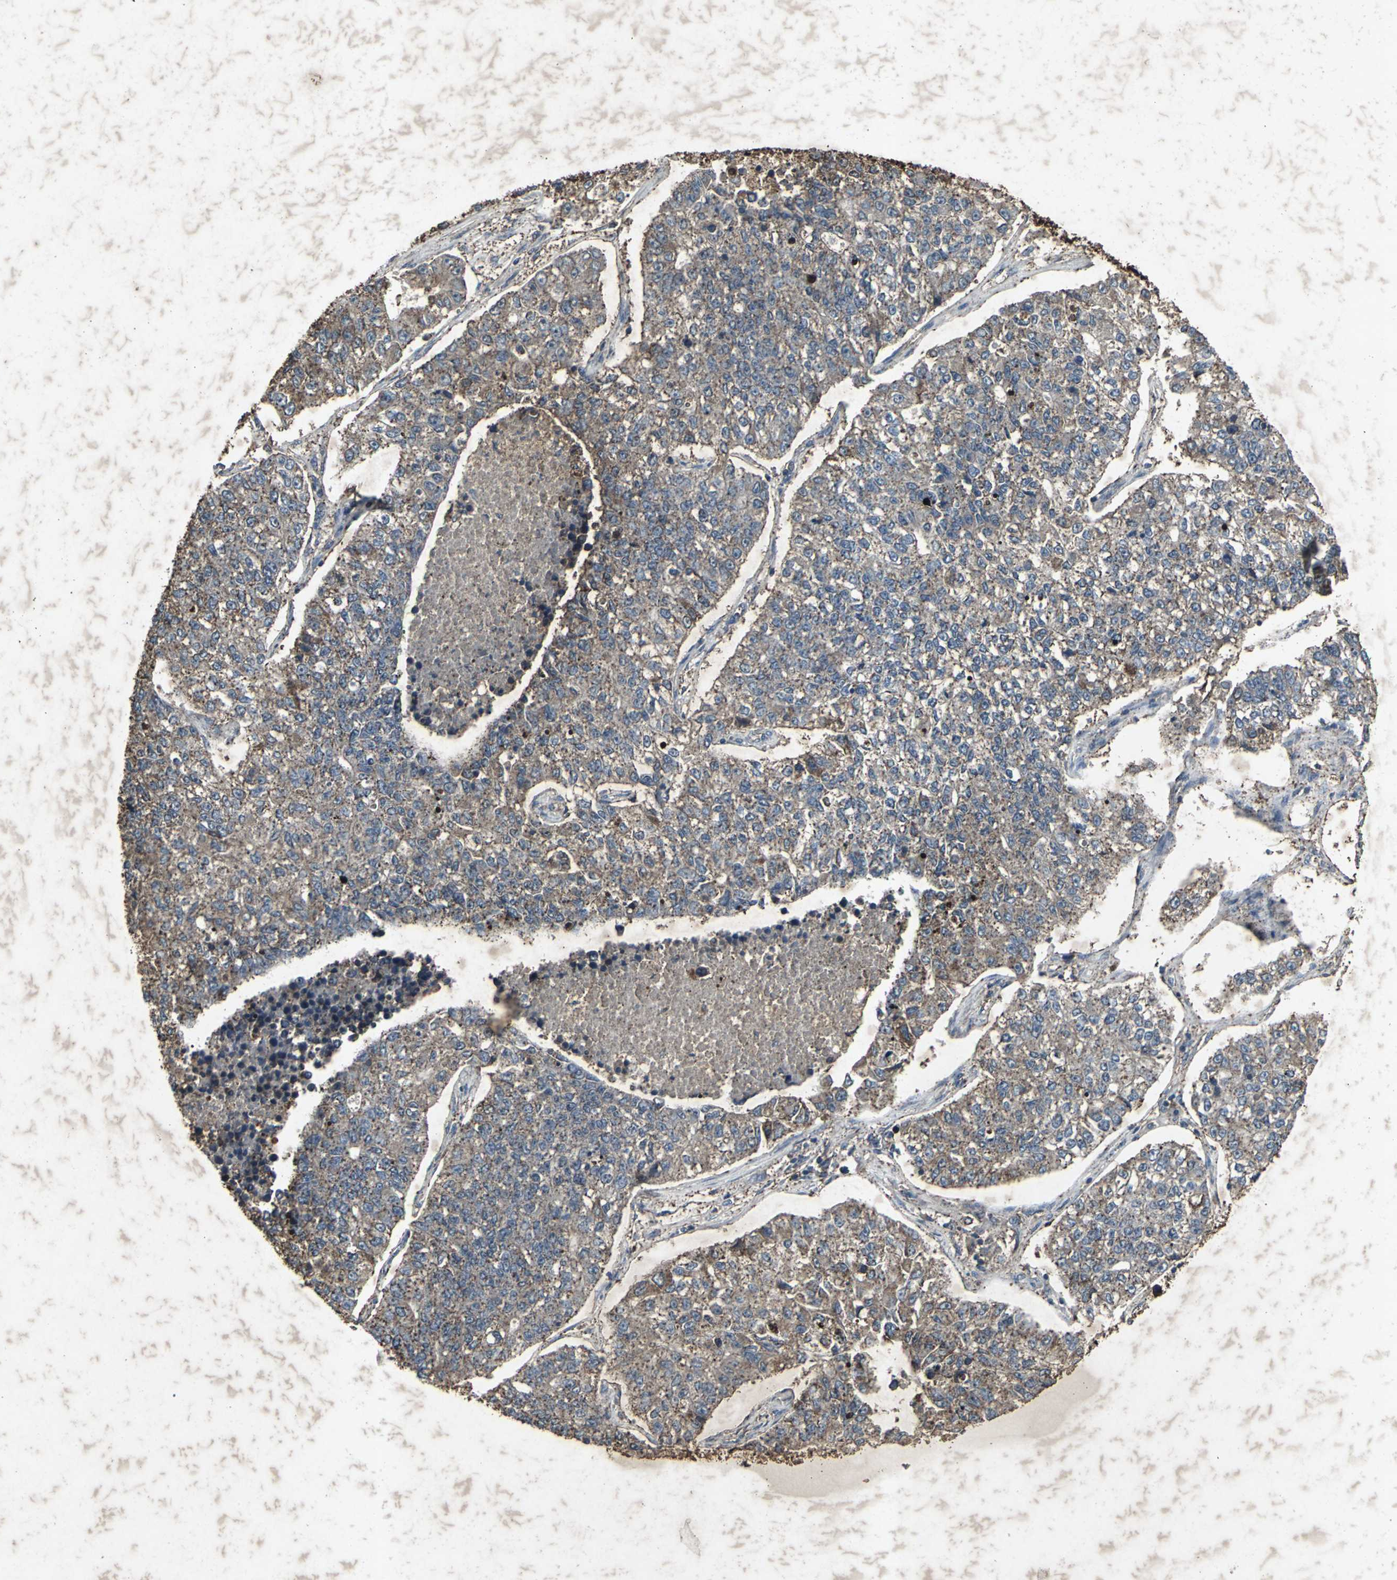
{"staining": {"intensity": "moderate", "quantity": ">75%", "location": "cytoplasmic/membranous"}, "tissue": "lung cancer", "cell_type": "Tumor cells", "image_type": "cancer", "snomed": [{"axis": "morphology", "description": "Adenocarcinoma, NOS"}, {"axis": "topography", "description": "Lung"}], "caption": "Immunohistochemistry staining of lung cancer (adenocarcinoma), which shows medium levels of moderate cytoplasmic/membranous staining in approximately >75% of tumor cells indicating moderate cytoplasmic/membranous protein expression. The staining was performed using DAB (3,3'-diaminobenzidine) (brown) for protein detection and nuclei were counterstained in hematoxylin (blue).", "gene": "CCR9", "patient": {"sex": "male", "age": 49}}